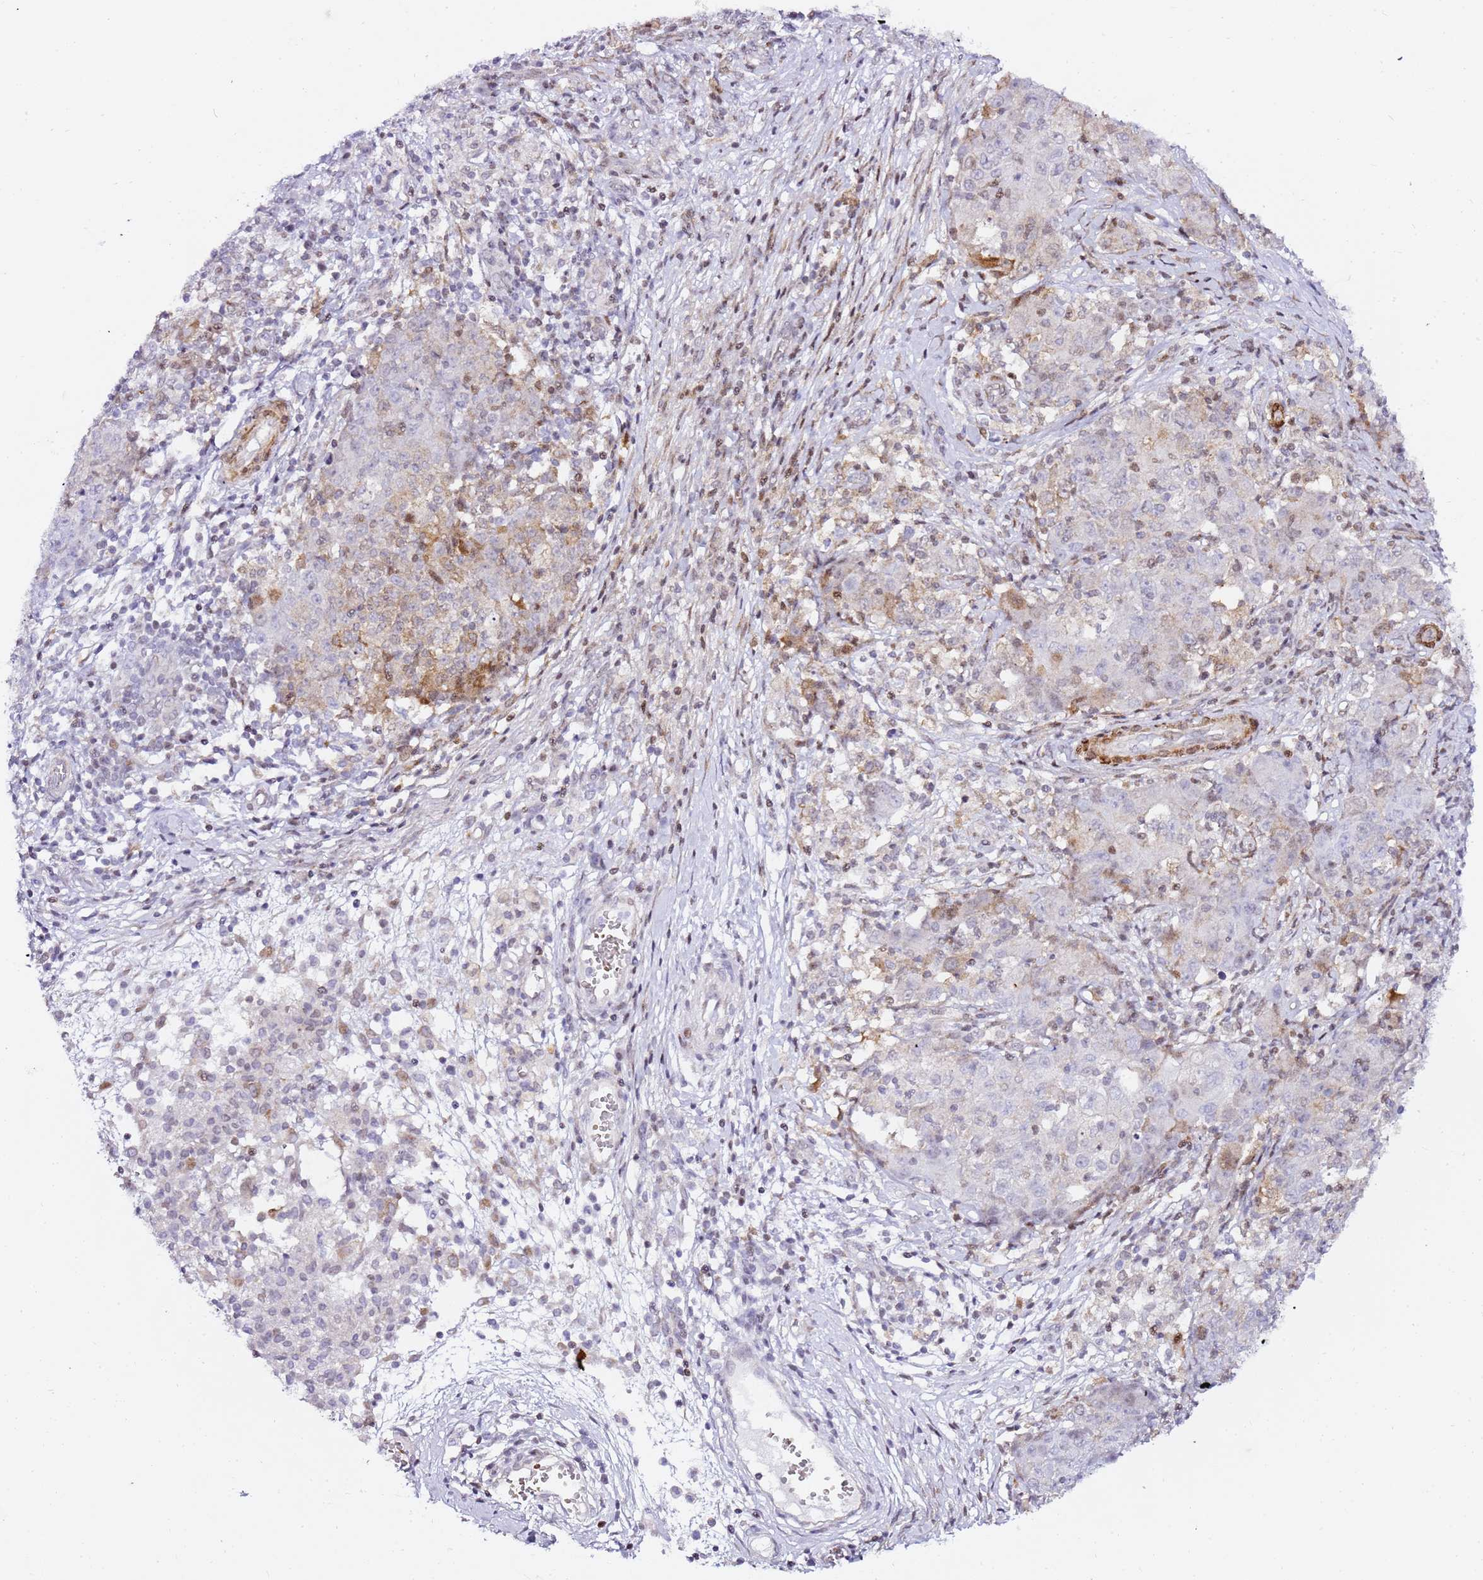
{"staining": {"intensity": "moderate", "quantity": "<25%", "location": "cytoplasmic/membranous"}, "tissue": "ovarian cancer", "cell_type": "Tumor cells", "image_type": "cancer", "snomed": [{"axis": "morphology", "description": "Carcinoma, endometroid"}, {"axis": "topography", "description": "Ovary"}], "caption": "Brown immunohistochemical staining in endometroid carcinoma (ovarian) demonstrates moderate cytoplasmic/membranous expression in approximately <25% of tumor cells.", "gene": "GBP2", "patient": {"sex": "female", "age": 42}}